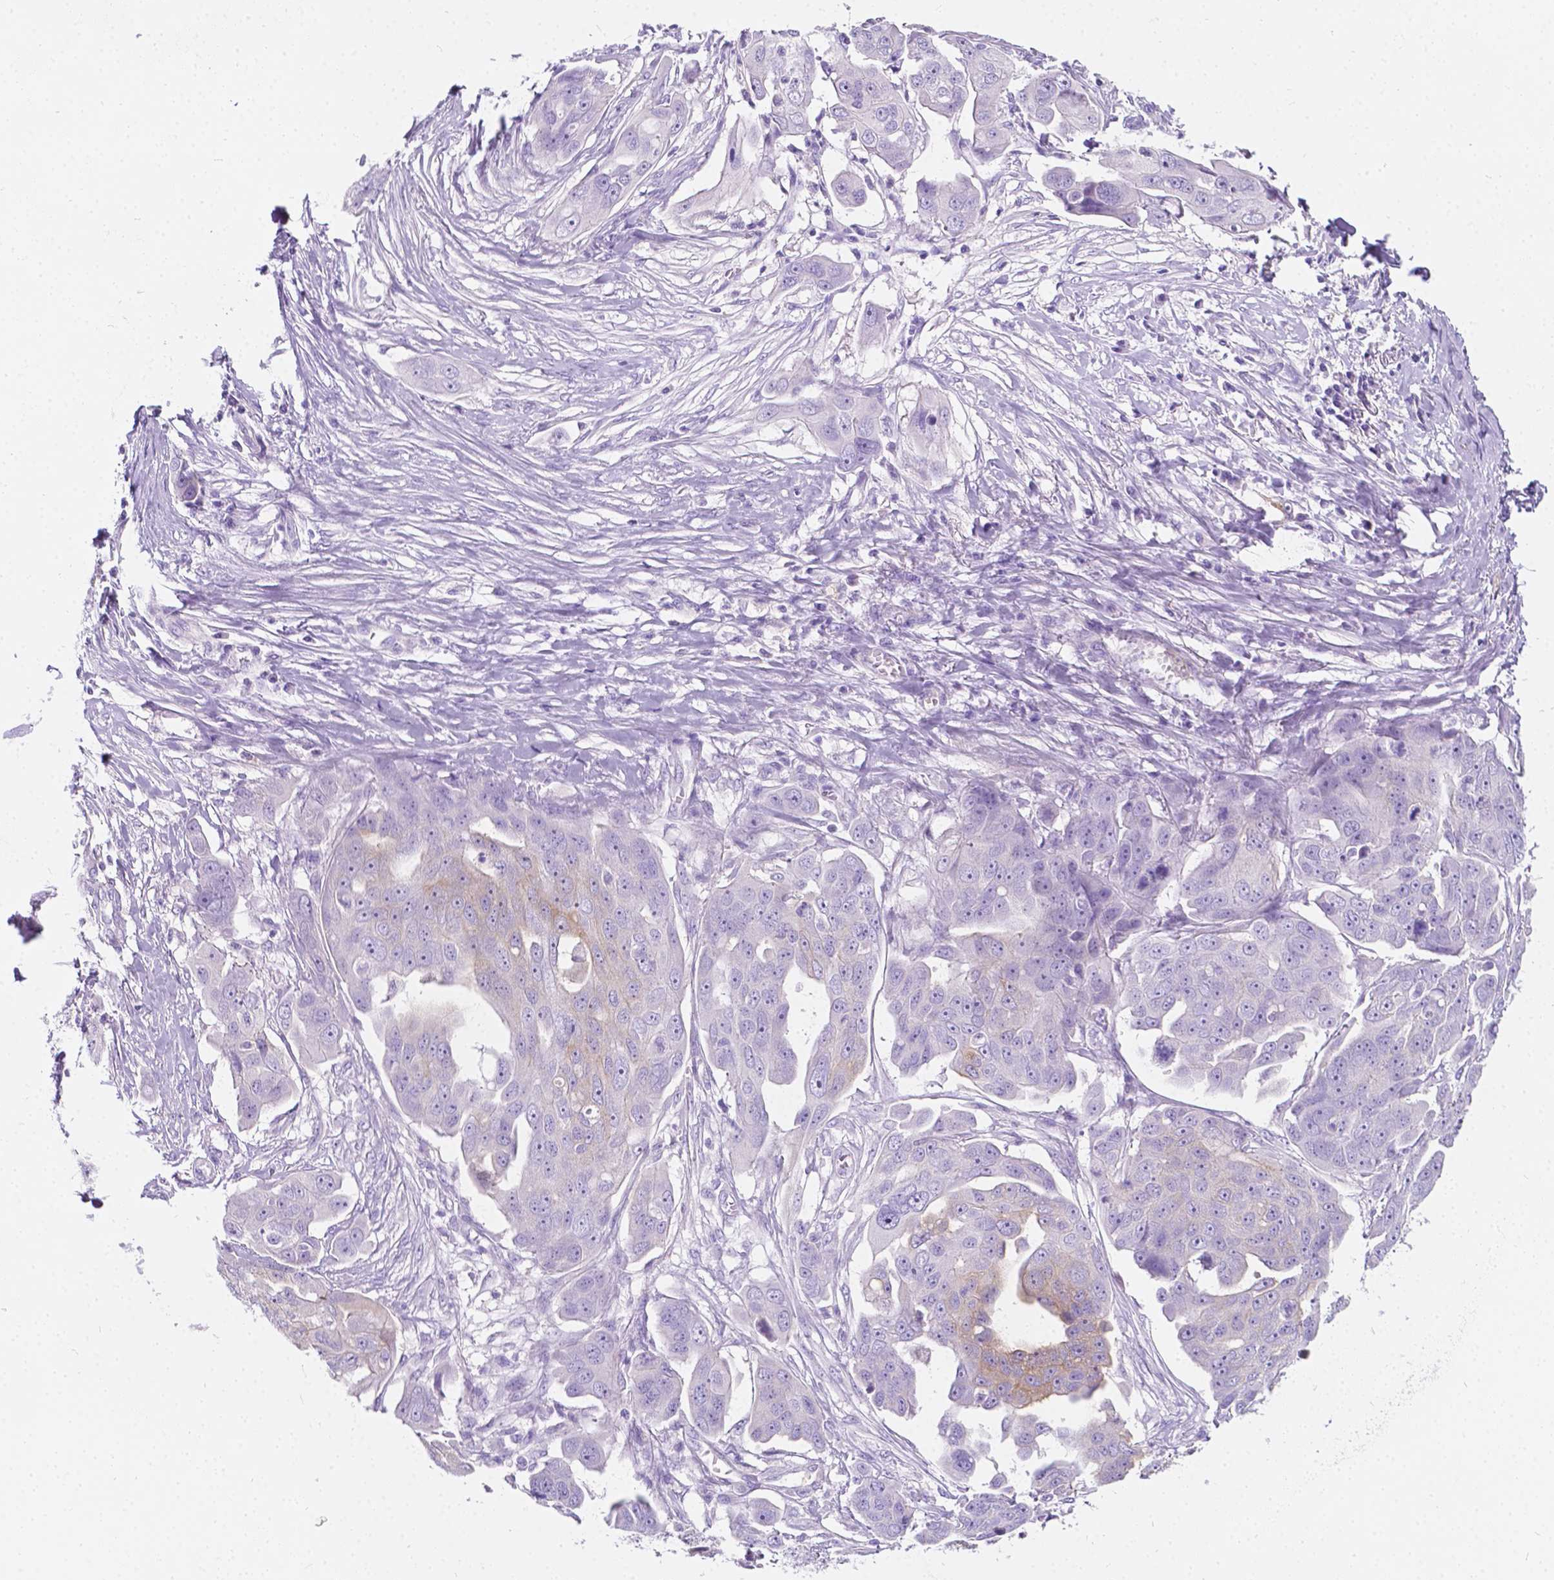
{"staining": {"intensity": "weak", "quantity": "<25%", "location": "cytoplasmic/membranous"}, "tissue": "ovarian cancer", "cell_type": "Tumor cells", "image_type": "cancer", "snomed": [{"axis": "morphology", "description": "Carcinoma, endometroid"}, {"axis": "topography", "description": "Ovary"}], "caption": "High power microscopy micrograph of an immunohistochemistry micrograph of ovarian endometroid carcinoma, revealing no significant staining in tumor cells.", "gene": "GNAO1", "patient": {"sex": "female", "age": 70}}